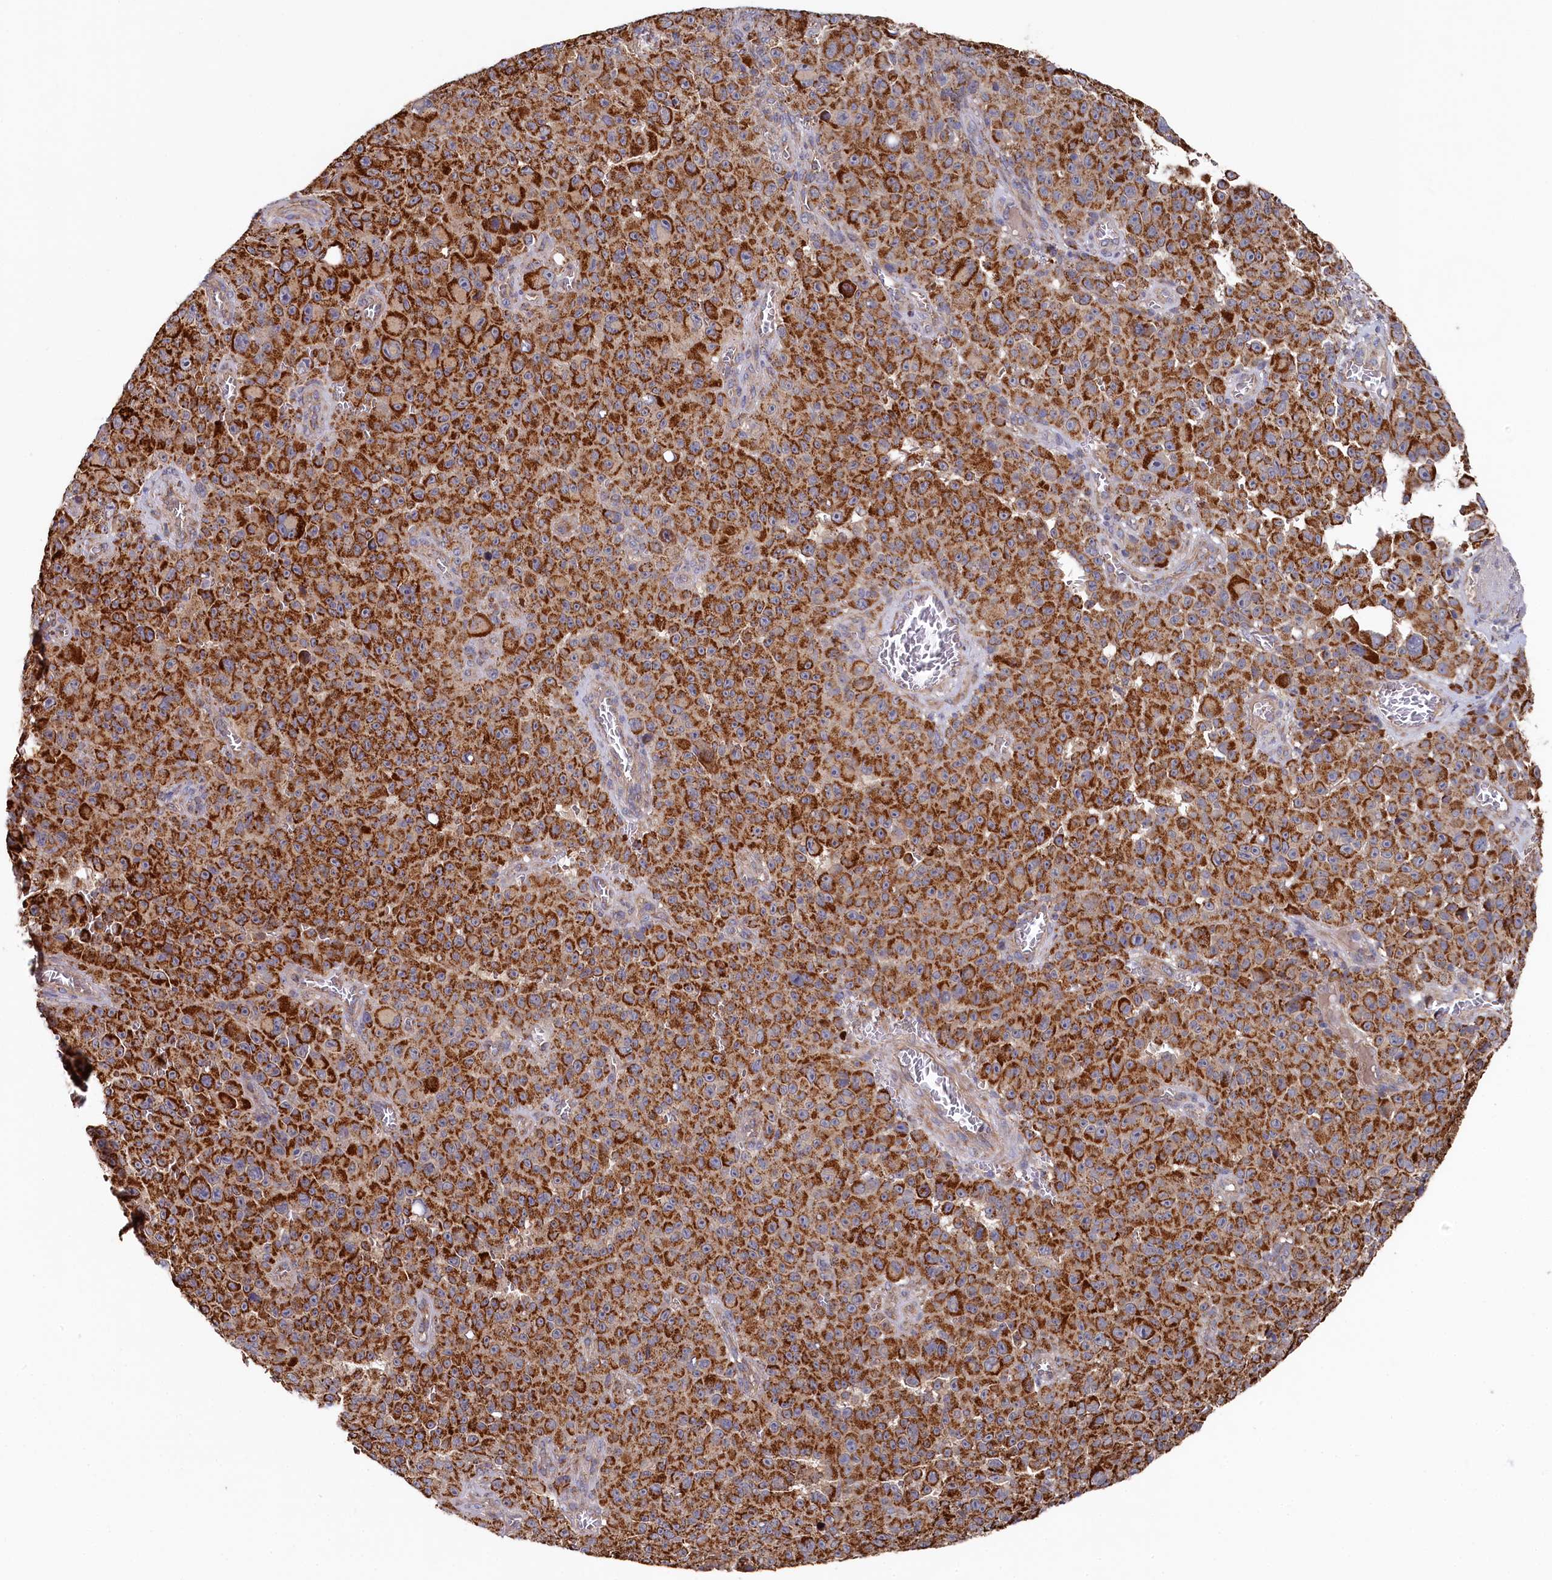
{"staining": {"intensity": "strong", "quantity": ">75%", "location": "cytoplasmic/membranous"}, "tissue": "melanoma", "cell_type": "Tumor cells", "image_type": "cancer", "snomed": [{"axis": "morphology", "description": "Malignant melanoma, NOS"}, {"axis": "topography", "description": "Skin"}], "caption": "Melanoma stained for a protein (brown) exhibits strong cytoplasmic/membranous positive positivity in approximately >75% of tumor cells.", "gene": "HAUS2", "patient": {"sex": "female", "age": 82}}